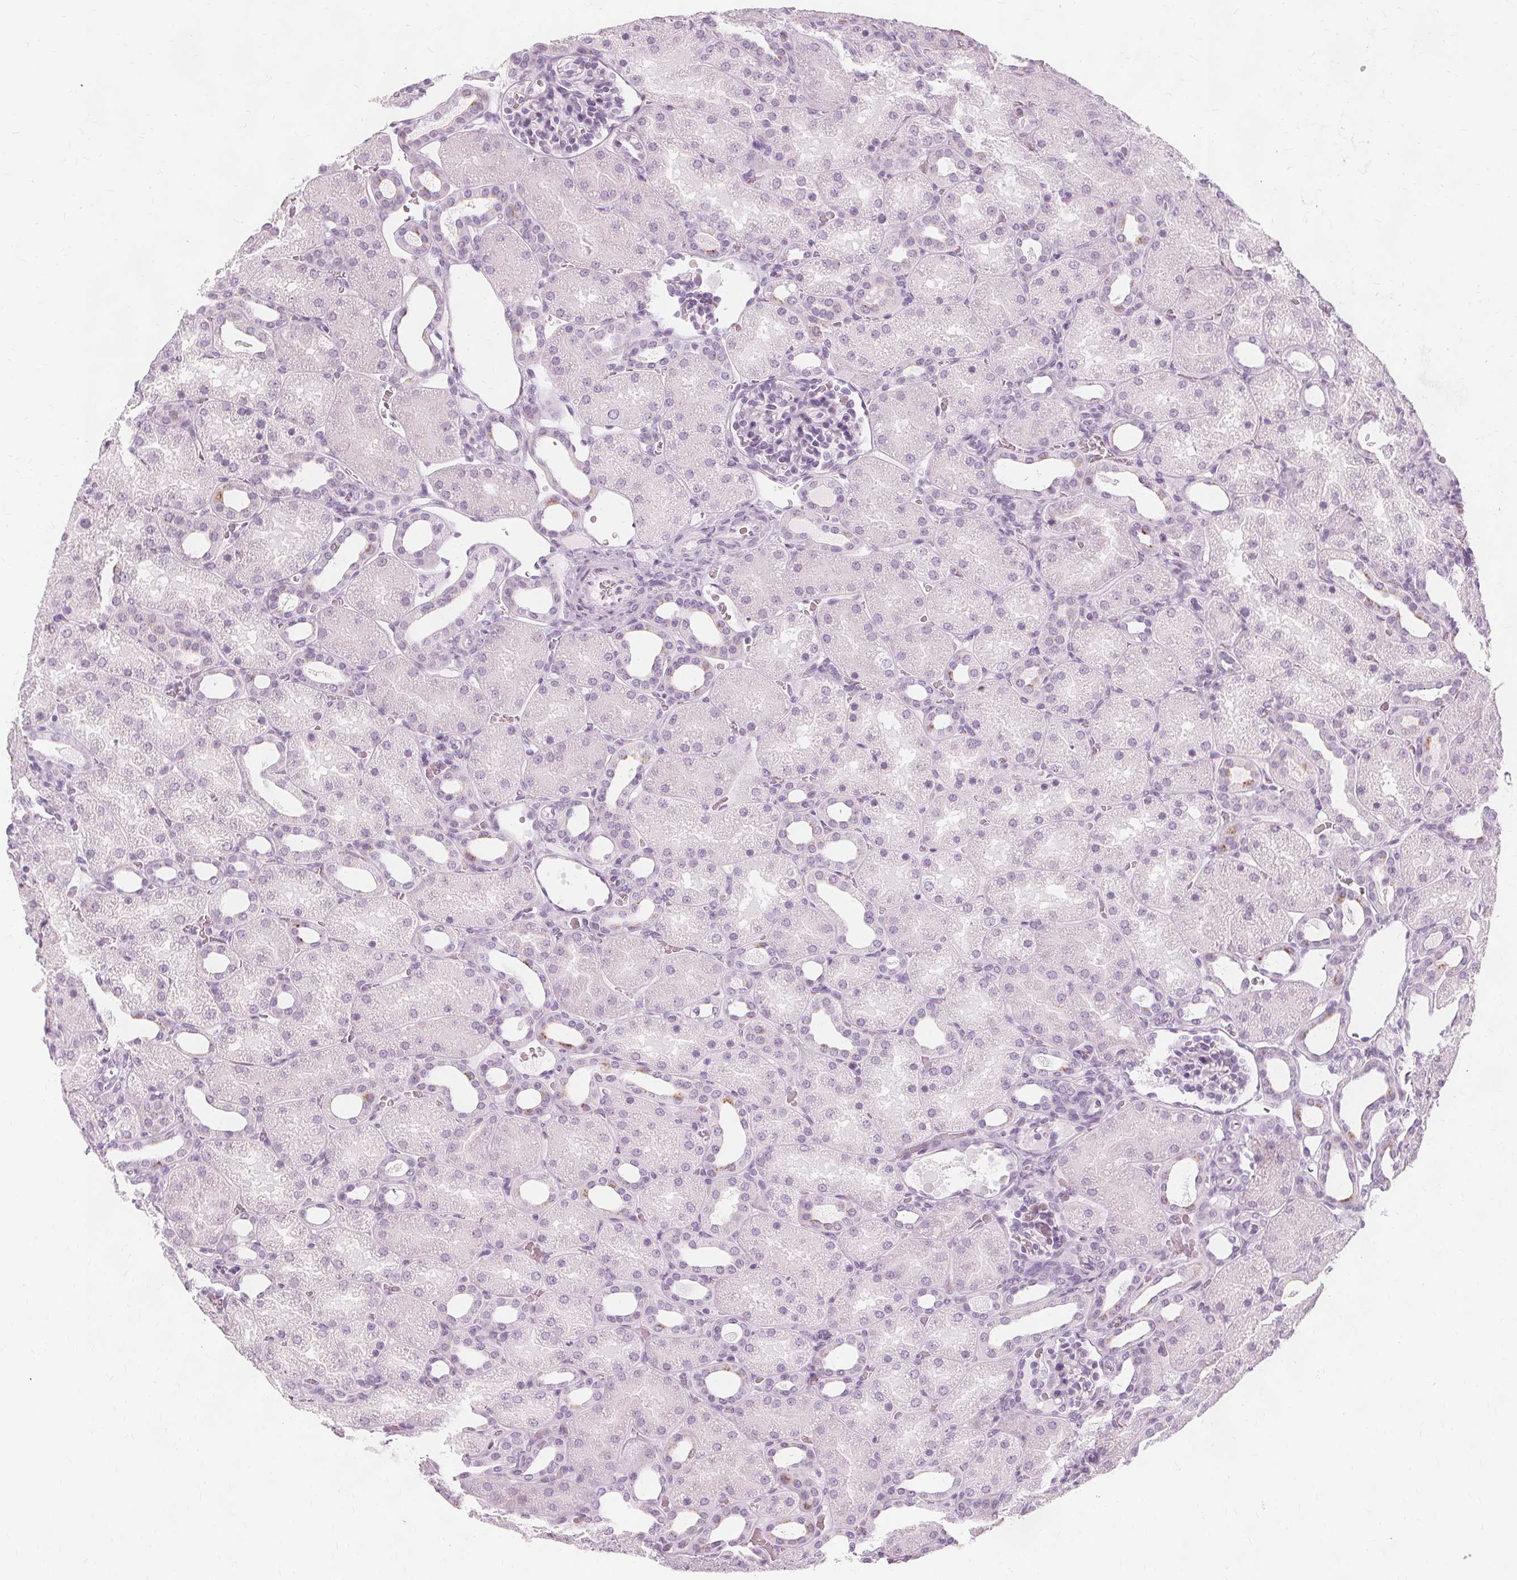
{"staining": {"intensity": "negative", "quantity": "none", "location": "none"}, "tissue": "kidney", "cell_type": "Cells in glomeruli", "image_type": "normal", "snomed": [{"axis": "morphology", "description": "Normal tissue, NOS"}, {"axis": "topography", "description": "Kidney"}], "caption": "Cells in glomeruli show no significant expression in benign kidney. (DAB IHC visualized using brightfield microscopy, high magnification).", "gene": "TFF1", "patient": {"sex": "male", "age": 2}}